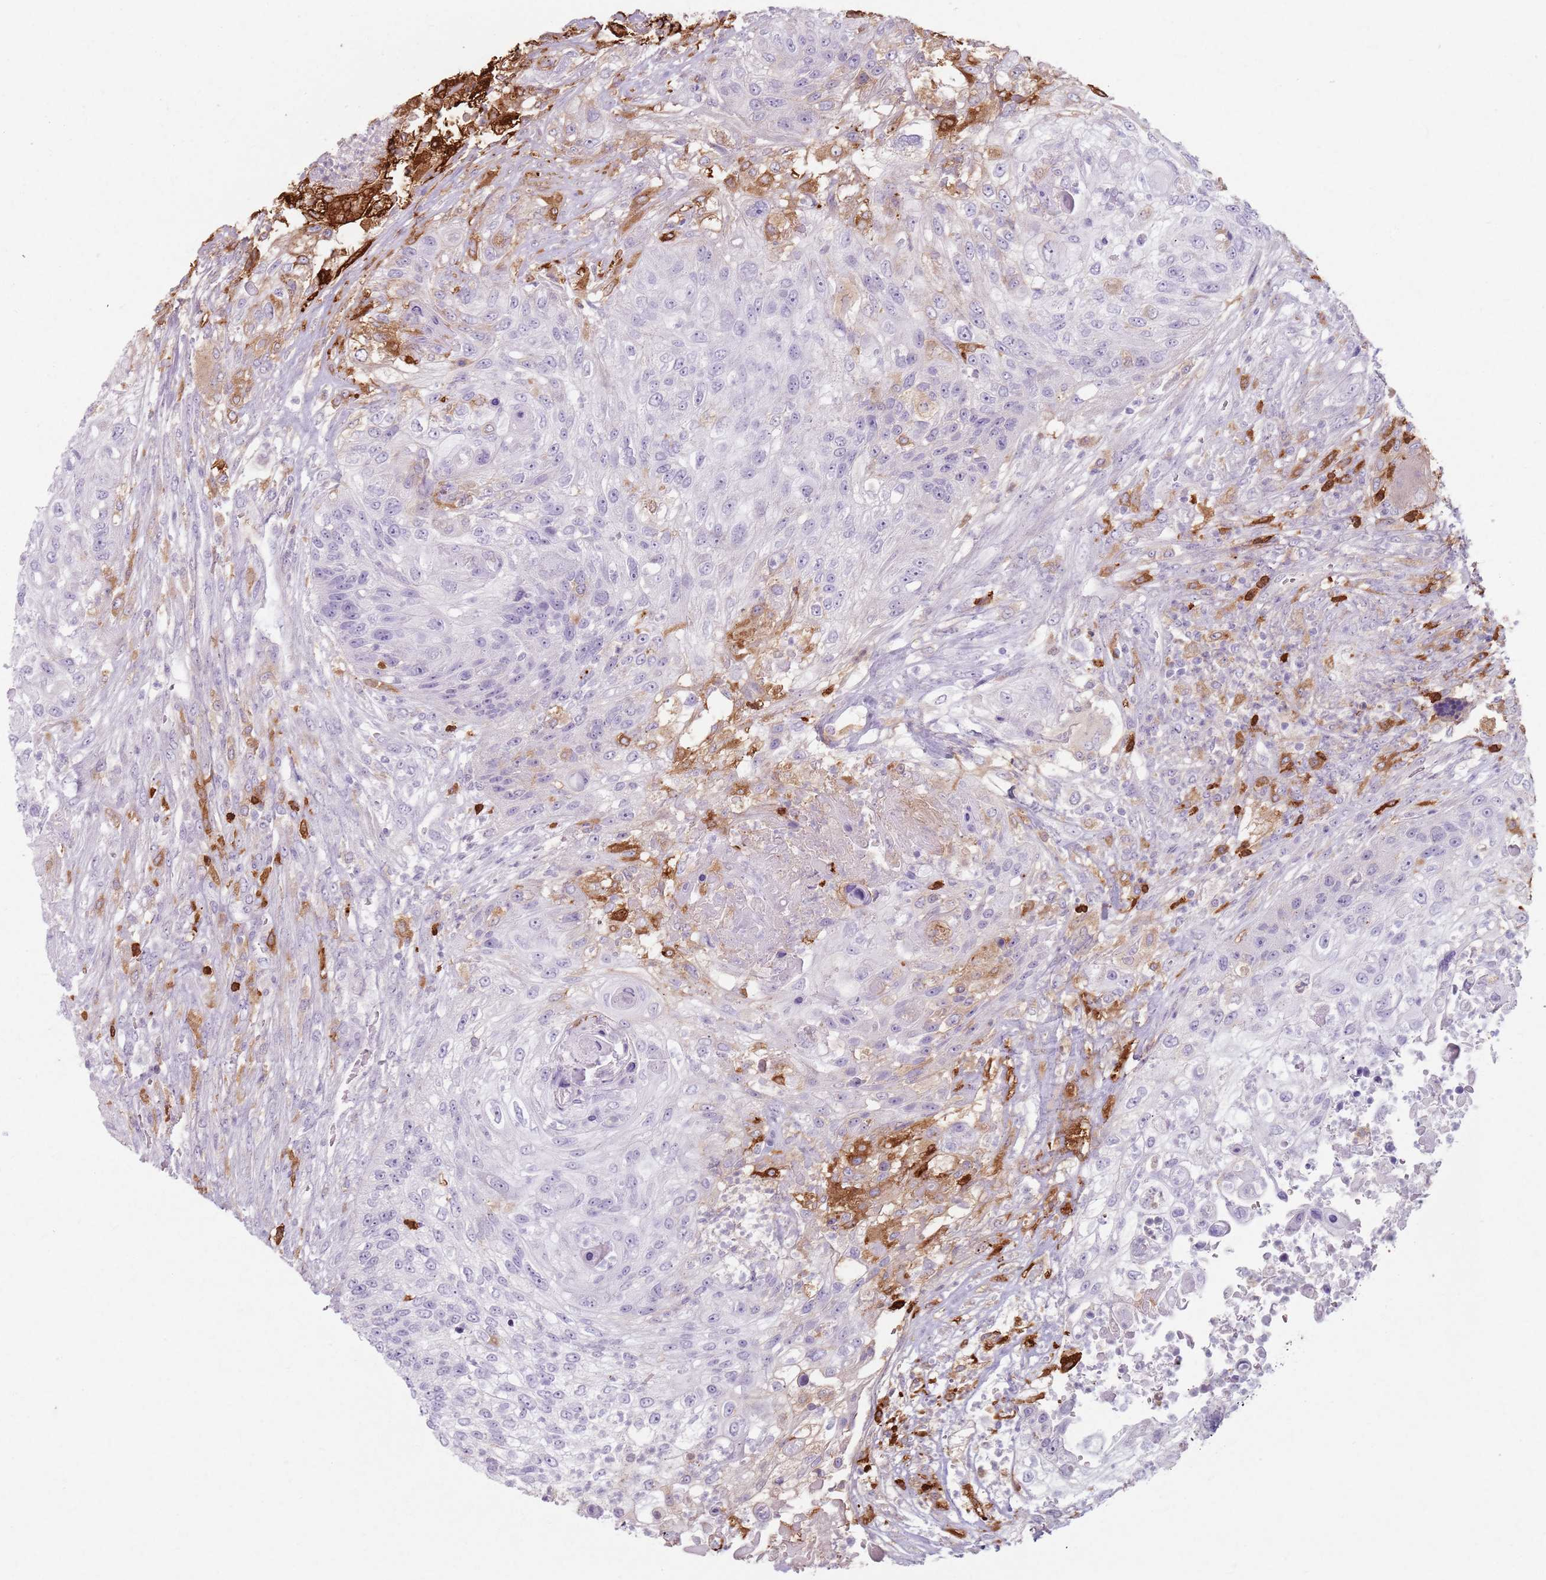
{"staining": {"intensity": "negative", "quantity": "none", "location": "none"}, "tissue": "urothelial cancer", "cell_type": "Tumor cells", "image_type": "cancer", "snomed": [{"axis": "morphology", "description": "Urothelial carcinoma, High grade"}, {"axis": "topography", "description": "Urinary bladder"}], "caption": "The immunohistochemistry (IHC) histopathology image has no significant positivity in tumor cells of high-grade urothelial carcinoma tissue.", "gene": "GDPGP1", "patient": {"sex": "female", "age": 60}}